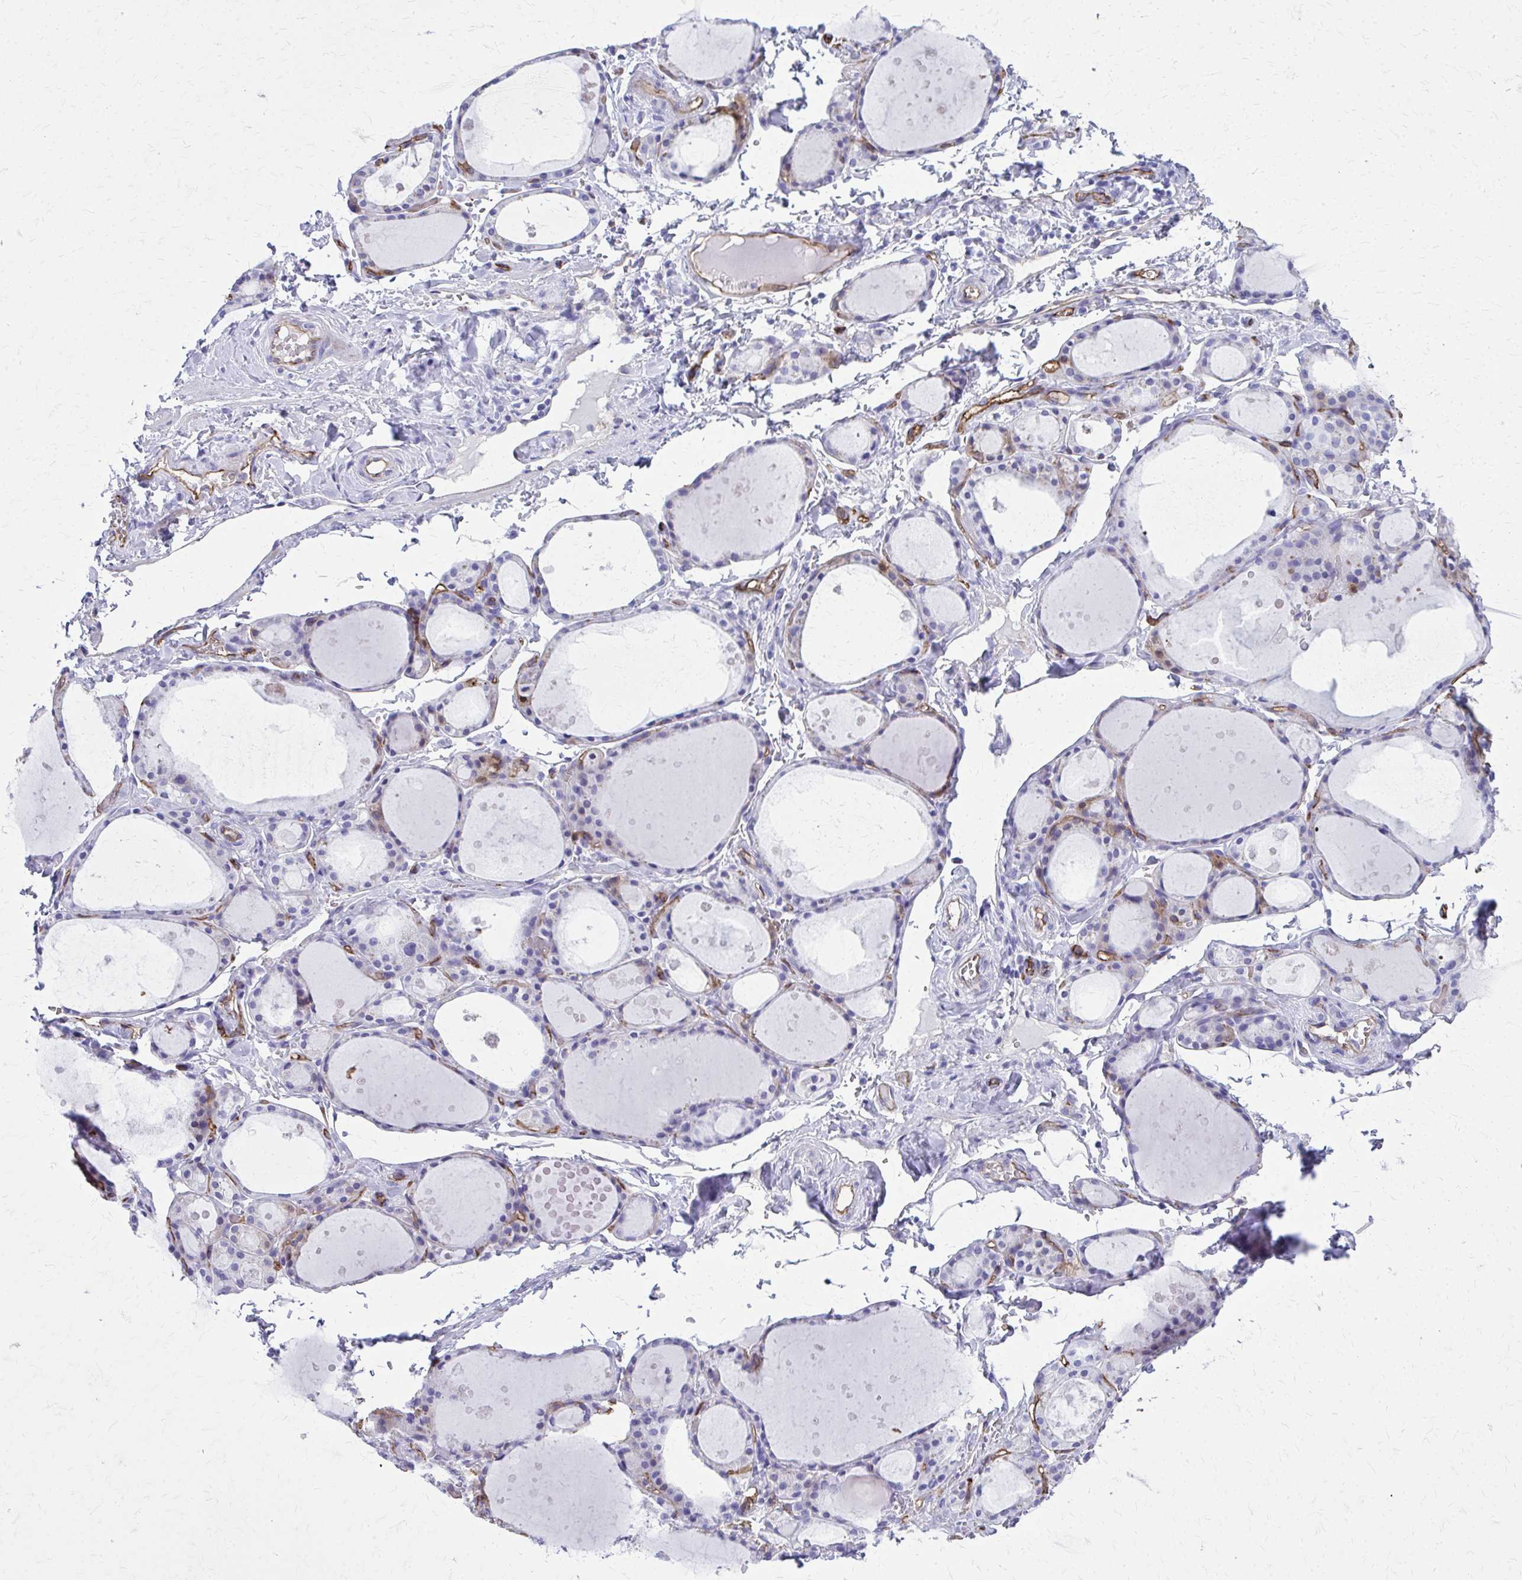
{"staining": {"intensity": "negative", "quantity": "none", "location": "none"}, "tissue": "thyroid gland", "cell_type": "Glandular cells", "image_type": "normal", "snomed": [{"axis": "morphology", "description": "Normal tissue, NOS"}, {"axis": "topography", "description": "Thyroid gland"}], "caption": "DAB immunohistochemical staining of benign human thyroid gland exhibits no significant expression in glandular cells.", "gene": "TPSG1", "patient": {"sex": "male", "age": 68}}